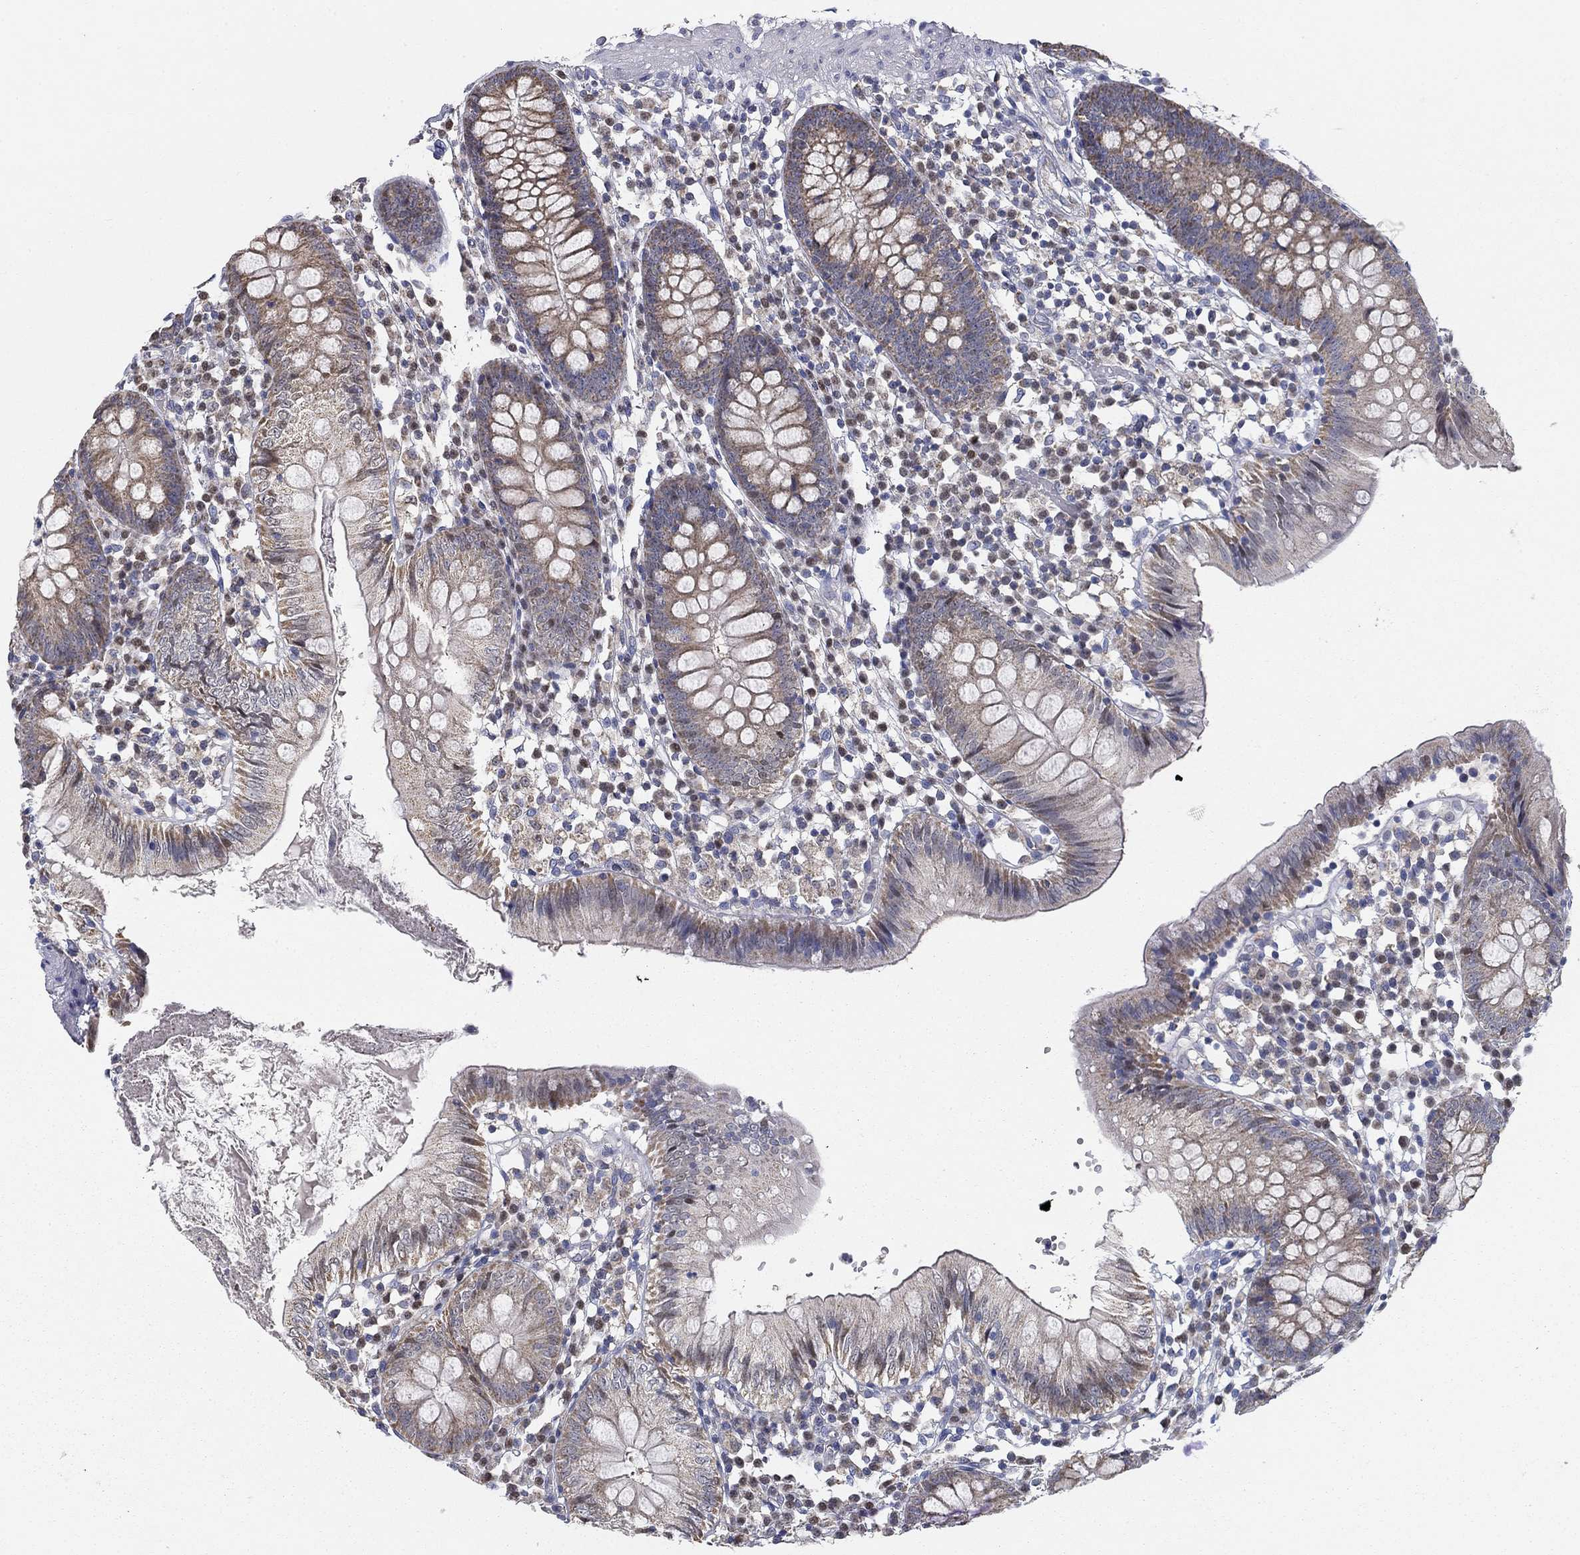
{"staining": {"intensity": "weak", "quantity": "25%-75%", "location": "cytoplasmic/membranous"}, "tissue": "colon", "cell_type": "Glandular cells", "image_type": "normal", "snomed": [{"axis": "morphology", "description": "Normal tissue, NOS"}, {"axis": "topography", "description": "Rectum"}], "caption": "An IHC image of benign tissue is shown. Protein staining in brown shows weak cytoplasmic/membranous positivity in colon within glandular cells. (brown staining indicates protein expression, while blue staining denotes nuclei).", "gene": "SLC2A9", "patient": {"sex": "male", "age": 70}}